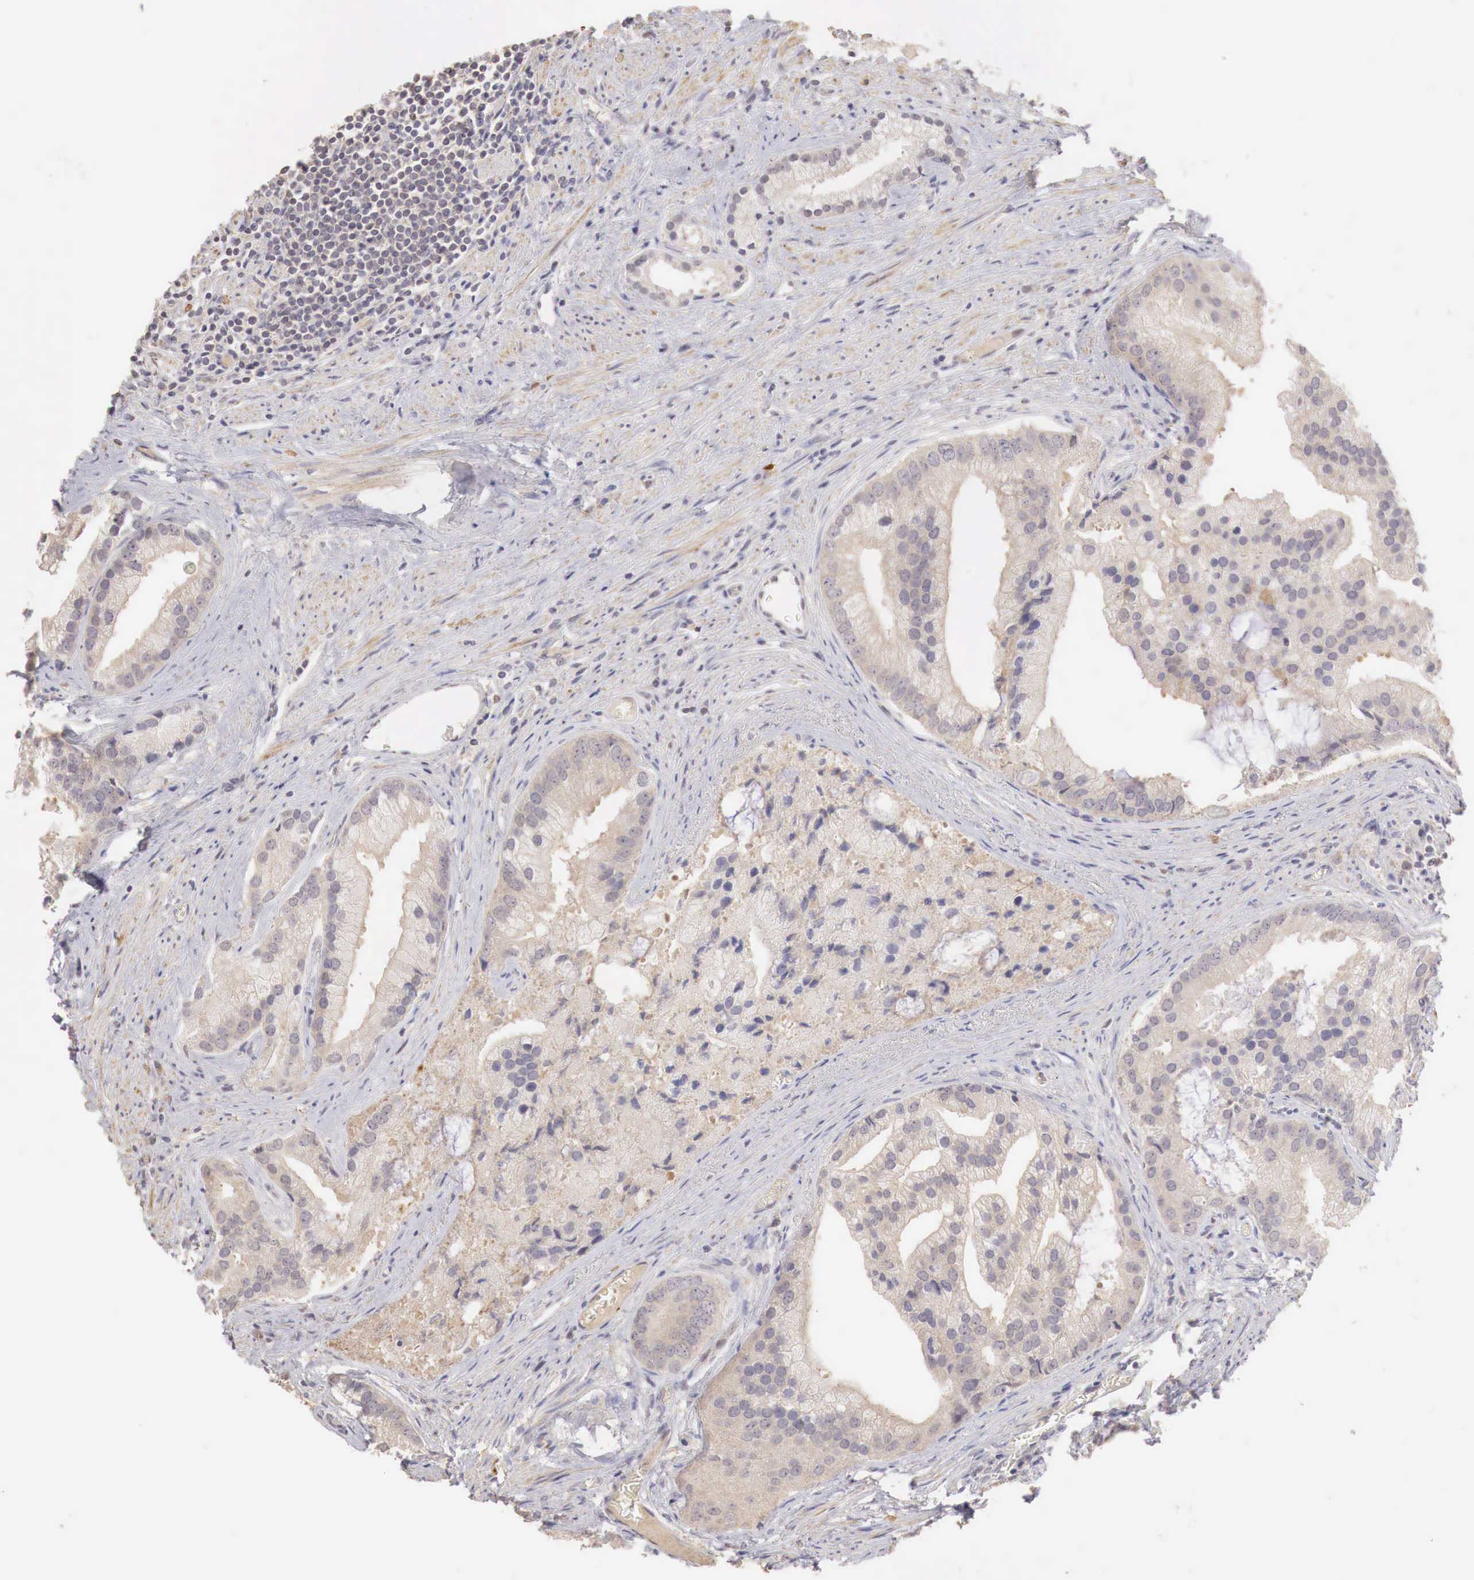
{"staining": {"intensity": "weak", "quantity": ">75%", "location": "cytoplasmic/membranous"}, "tissue": "prostate cancer", "cell_type": "Tumor cells", "image_type": "cancer", "snomed": [{"axis": "morphology", "description": "Adenocarcinoma, Low grade"}, {"axis": "topography", "description": "Prostate"}], "caption": "A brown stain shows weak cytoplasmic/membranous staining of a protein in prostate cancer (adenocarcinoma (low-grade)) tumor cells.", "gene": "TBC1D9", "patient": {"sex": "male", "age": 71}}